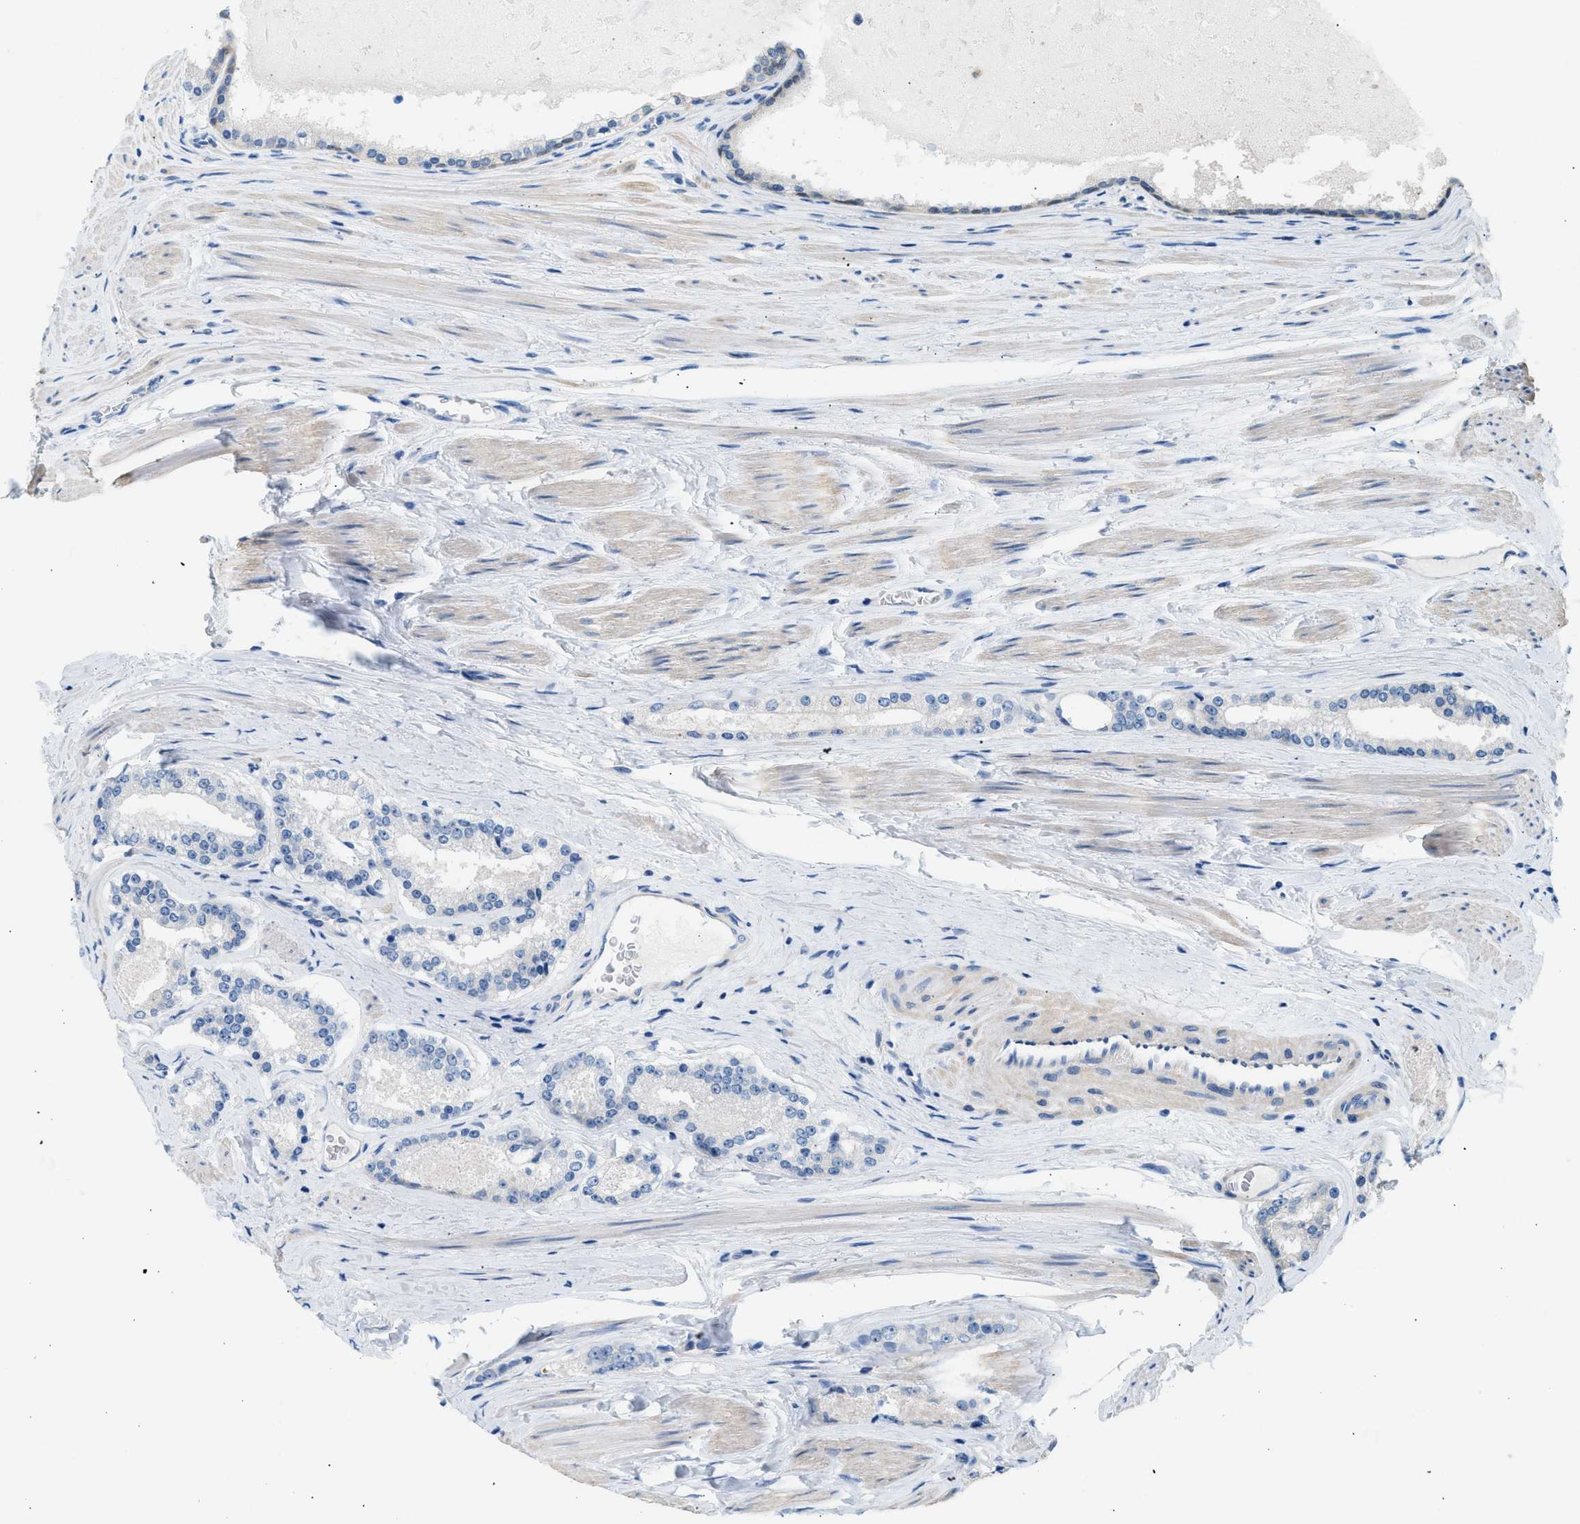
{"staining": {"intensity": "negative", "quantity": "none", "location": "none"}, "tissue": "prostate cancer", "cell_type": "Tumor cells", "image_type": "cancer", "snomed": [{"axis": "morphology", "description": "Adenocarcinoma, Low grade"}, {"axis": "topography", "description": "Prostate"}], "caption": "Human prostate adenocarcinoma (low-grade) stained for a protein using IHC demonstrates no expression in tumor cells.", "gene": "SPAM1", "patient": {"sex": "male", "age": 70}}